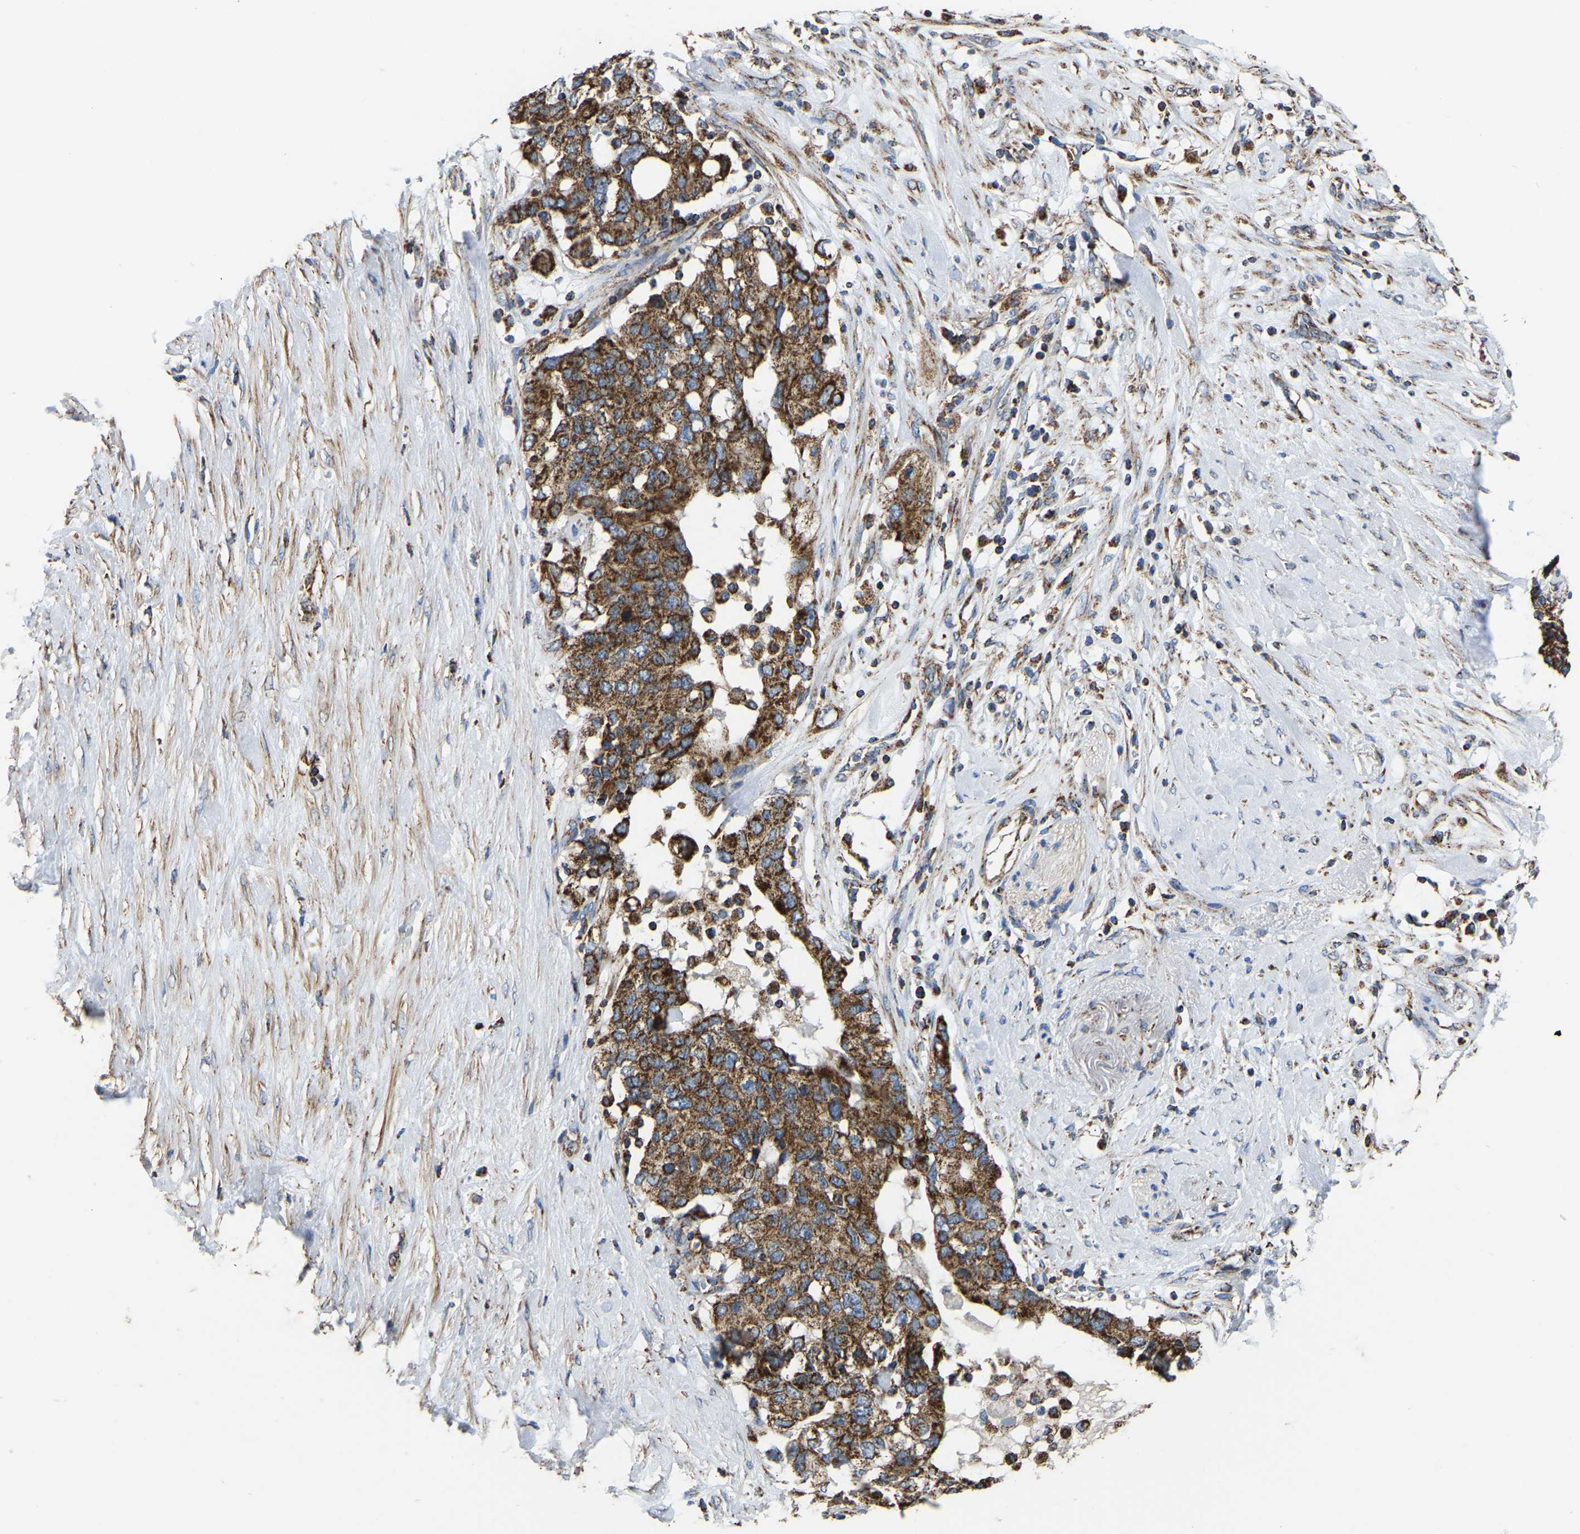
{"staining": {"intensity": "strong", "quantity": ">75%", "location": "cytoplasmic/membranous"}, "tissue": "pancreatic cancer", "cell_type": "Tumor cells", "image_type": "cancer", "snomed": [{"axis": "morphology", "description": "Adenocarcinoma, NOS"}, {"axis": "topography", "description": "Pancreas"}], "caption": "Pancreatic adenocarcinoma tissue shows strong cytoplasmic/membranous expression in approximately >75% of tumor cells", "gene": "ETFA", "patient": {"sex": "female", "age": 56}}